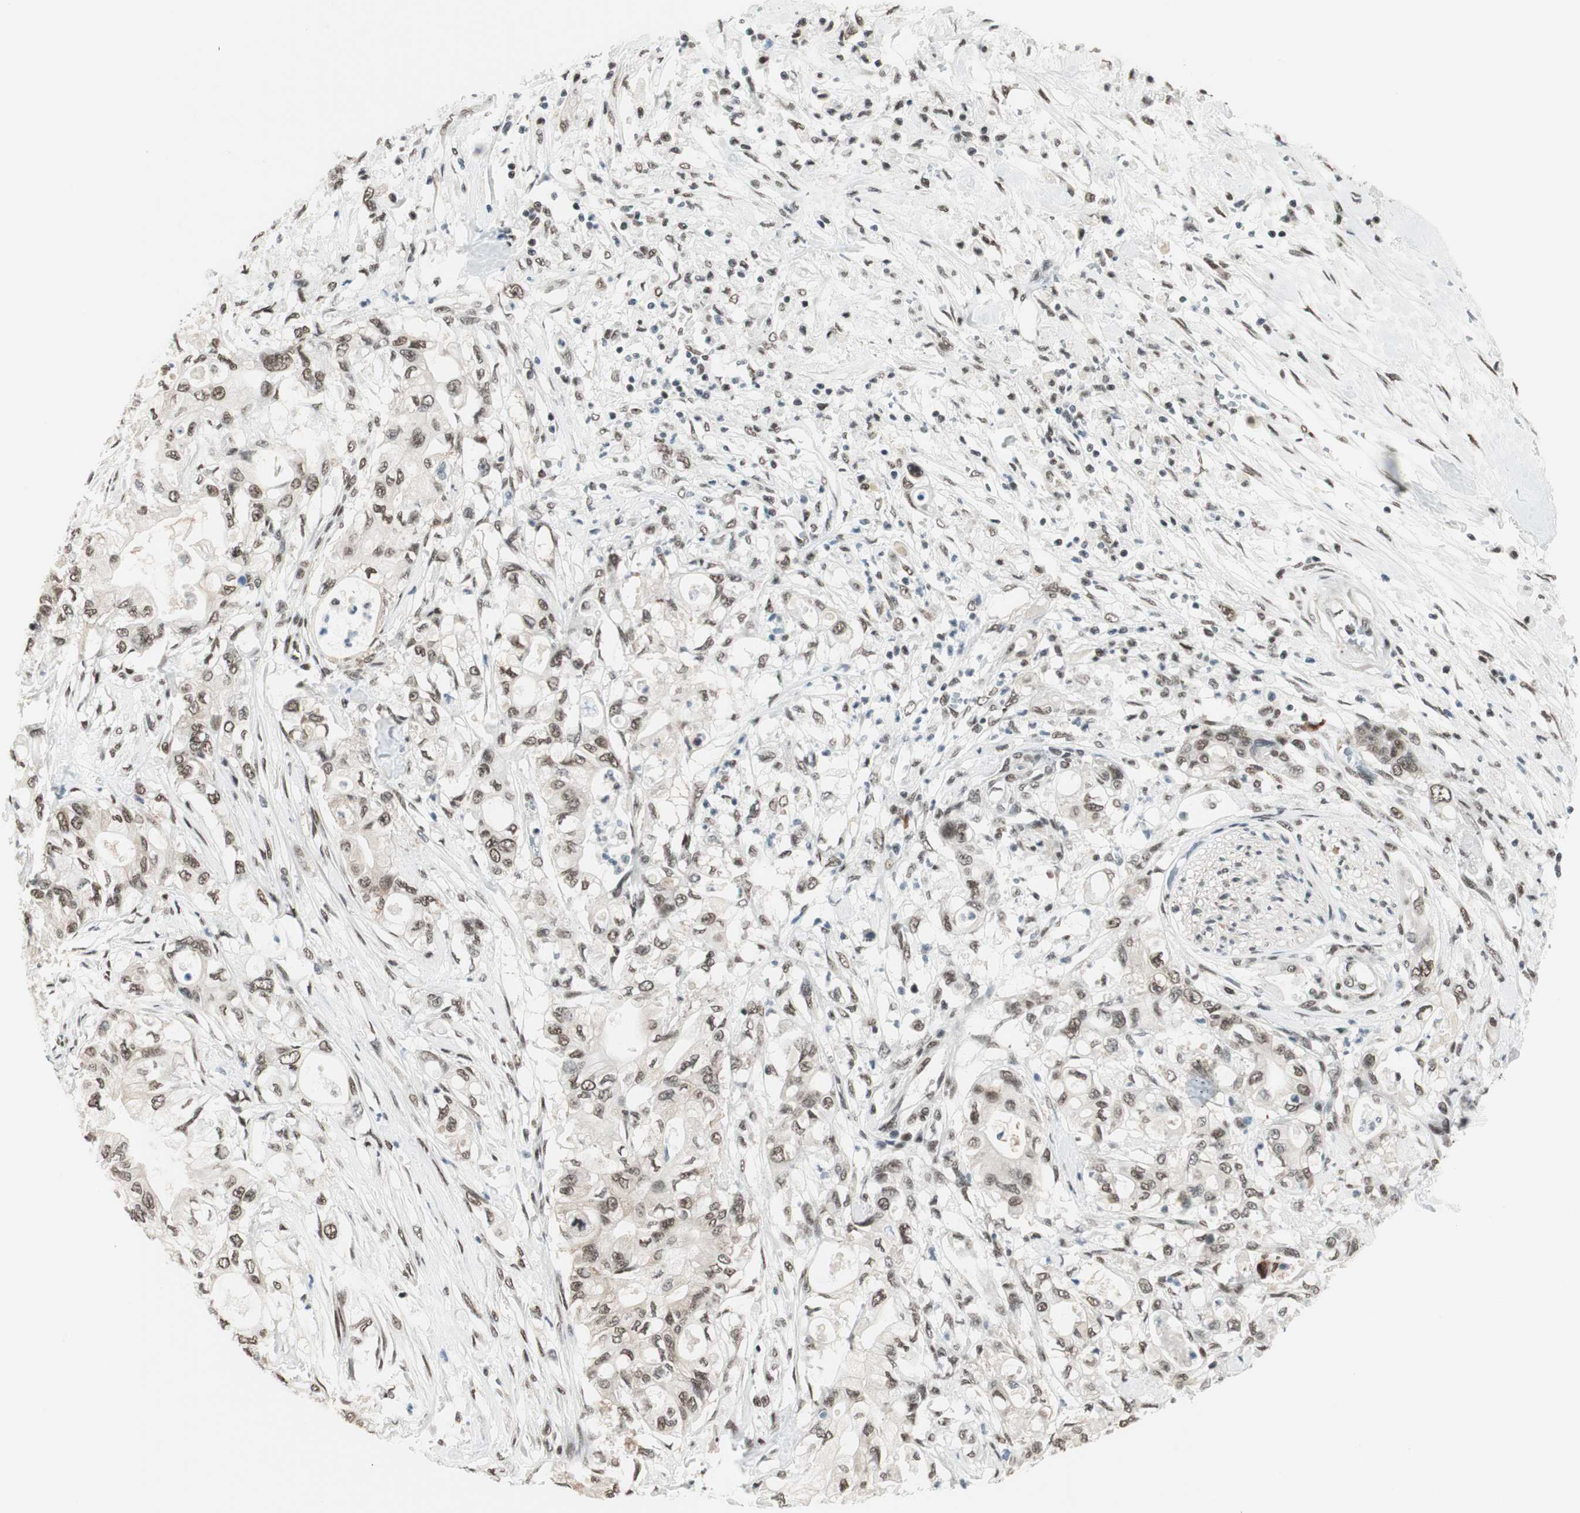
{"staining": {"intensity": "weak", "quantity": "<25%", "location": "nuclear"}, "tissue": "pancreatic cancer", "cell_type": "Tumor cells", "image_type": "cancer", "snomed": [{"axis": "morphology", "description": "Adenocarcinoma, NOS"}, {"axis": "topography", "description": "Pancreas"}], "caption": "This is a histopathology image of immunohistochemistry (IHC) staining of adenocarcinoma (pancreatic), which shows no positivity in tumor cells. (Immunohistochemistry (ihc), brightfield microscopy, high magnification).", "gene": "SMARCE1", "patient": {"sex": "male", "age": 79}}